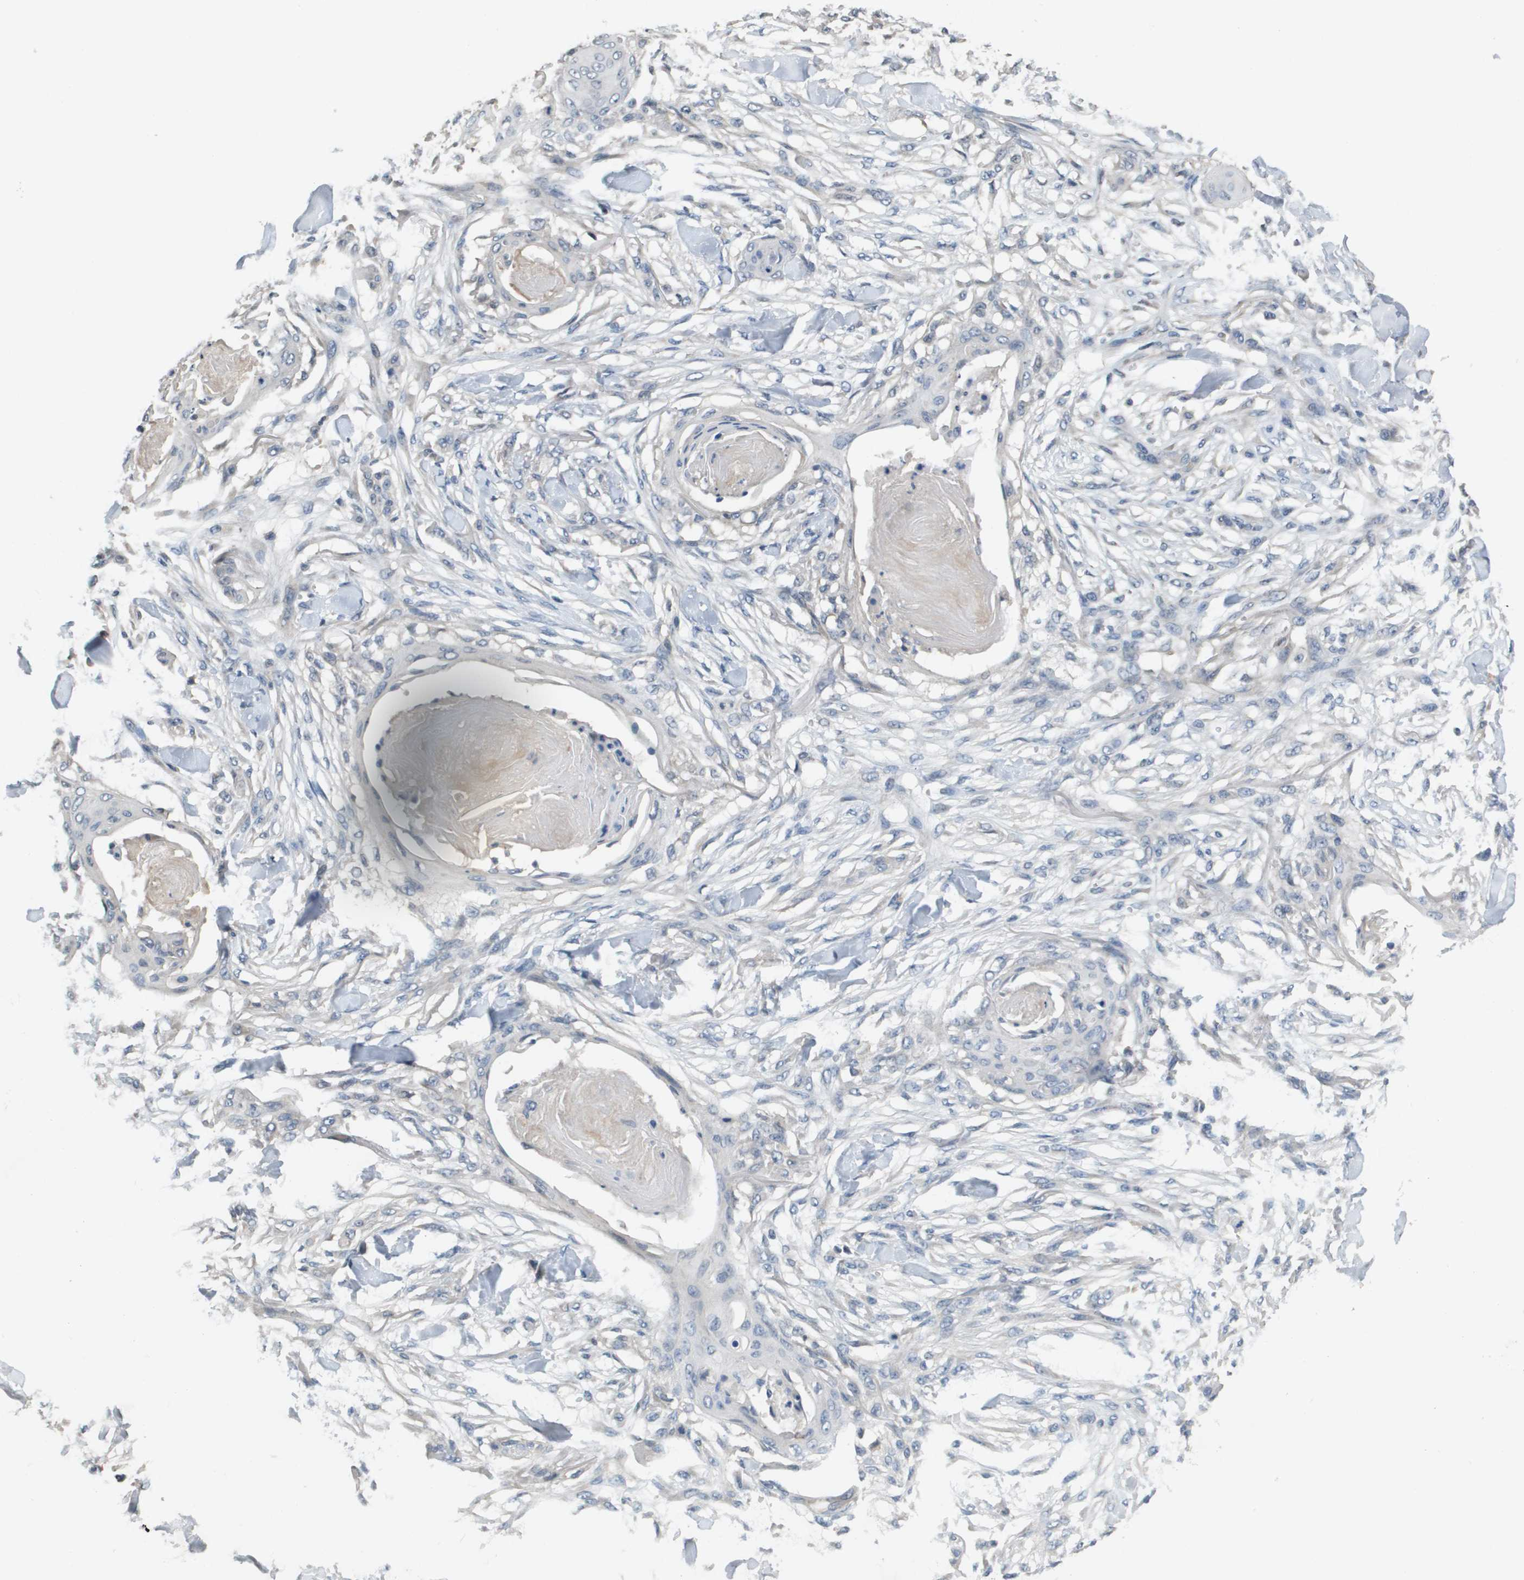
{"staining": {"intensity": "negative", "quantity": "none", "location": "none"}, "tissue": "skin cancer", "cell_type": "Tumor cells", "image_type": "cancer", "snomed": [{"axis": "morphology", "description": "Normal tissue, NOS"}, {"axis": "morphology", "description": "Squamous cell carcinoma, NOS"}, {"axis": "topography", "description": "Skin"}], "caption": "High magnification brightfield microscopy of skin cancer stained with DAB (brown) and counterstained with hematoxylin (blue): tumor cells show no significant staining.", "gene": "CAPN11", "patient": {"sex": "female", "age": 59}}